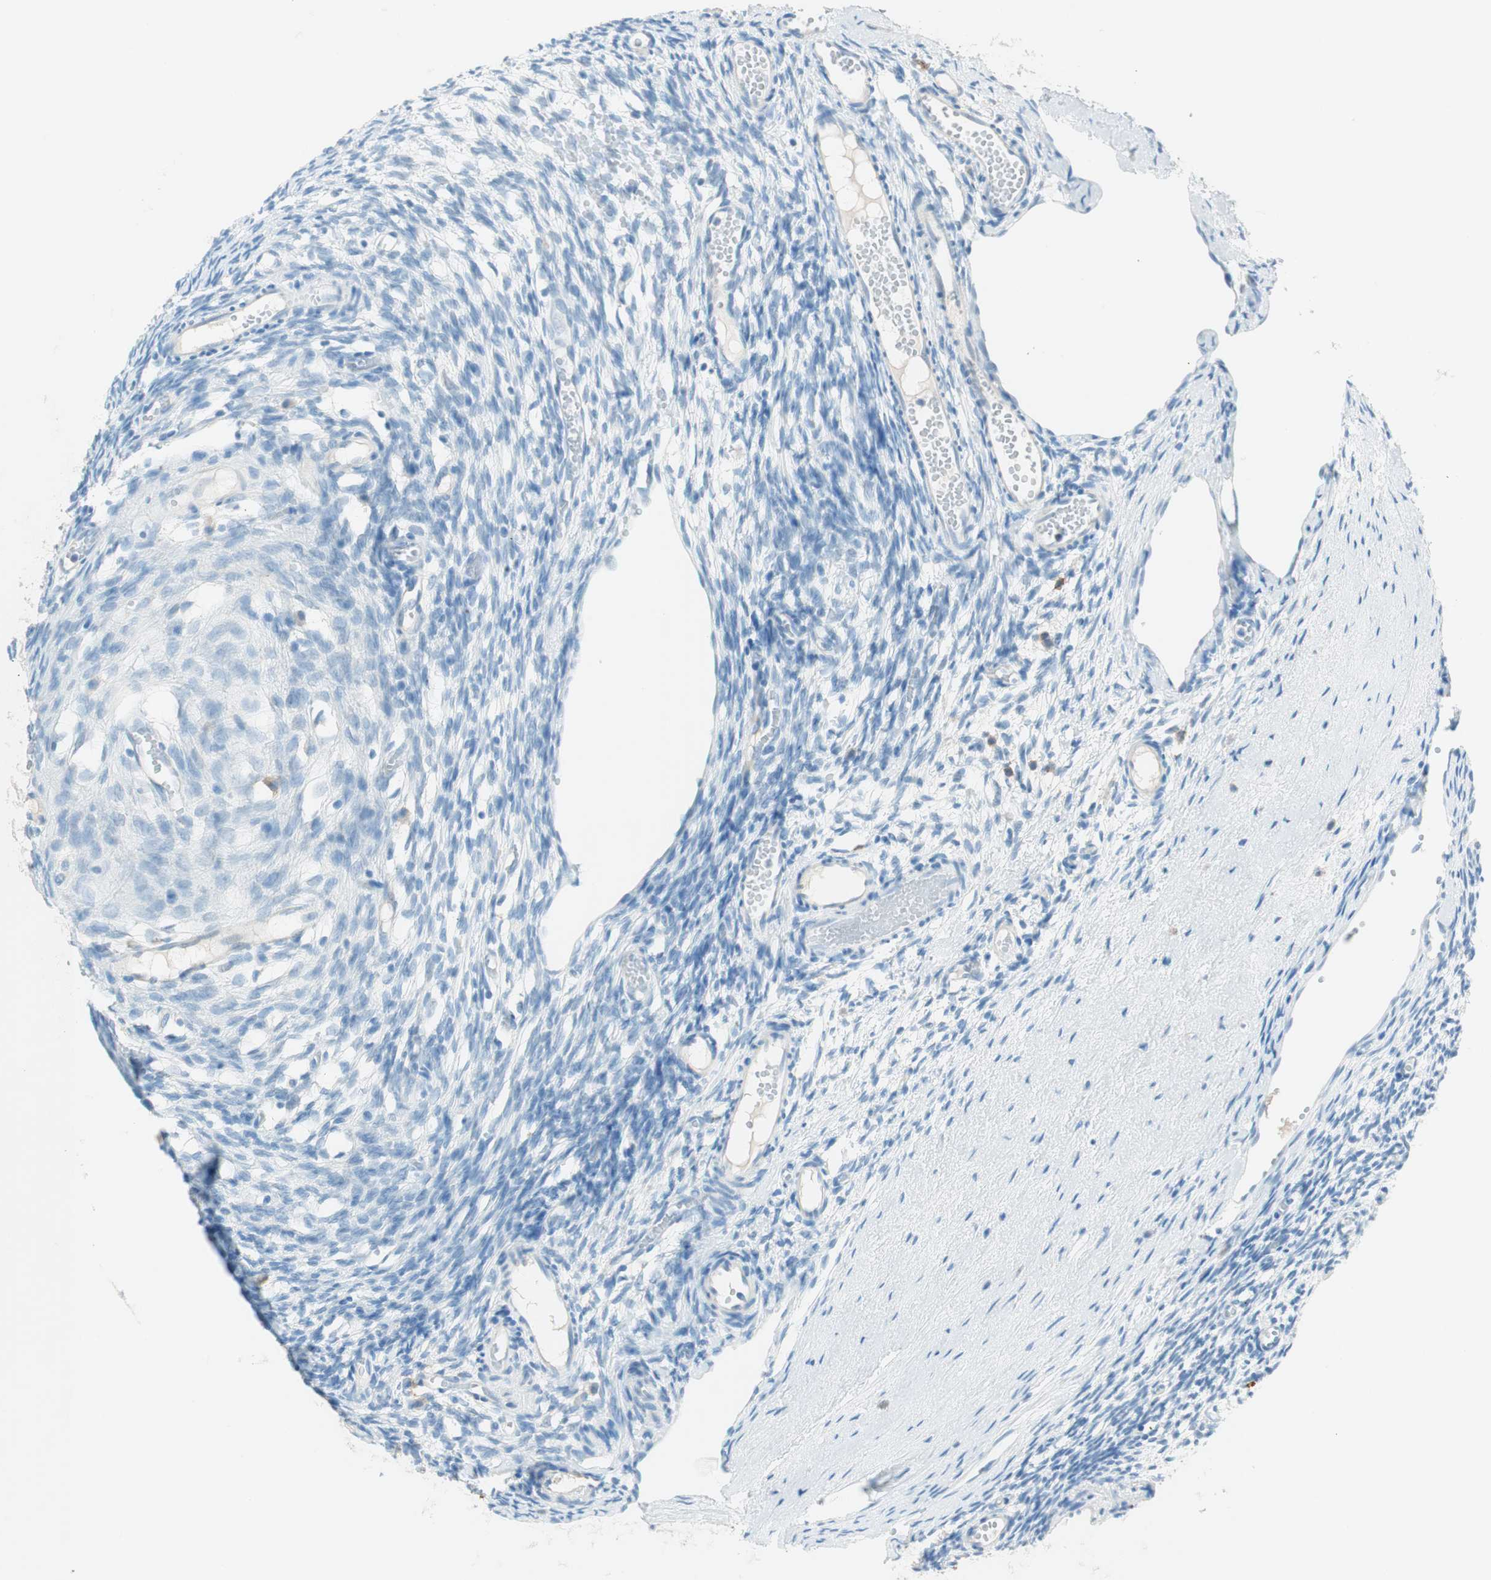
{"staining": {"intensity": "negative", "quantity": "none", "location": "none"}, "tissue": "ovary", "cell_type": "Ovarian stroma cells", "image_type": "normal", "snomed": [{"axis": "morphology", "description": "Normal tissue, NOS"}, {"axis": "topography", "description": "Ovary"}], "caption": "An image of ovary stained for a protein shows no brown staining in ovarian stroma cells.", "gene": "TNFRSF13C", "patient": {"sex": "female", "age": 35}}